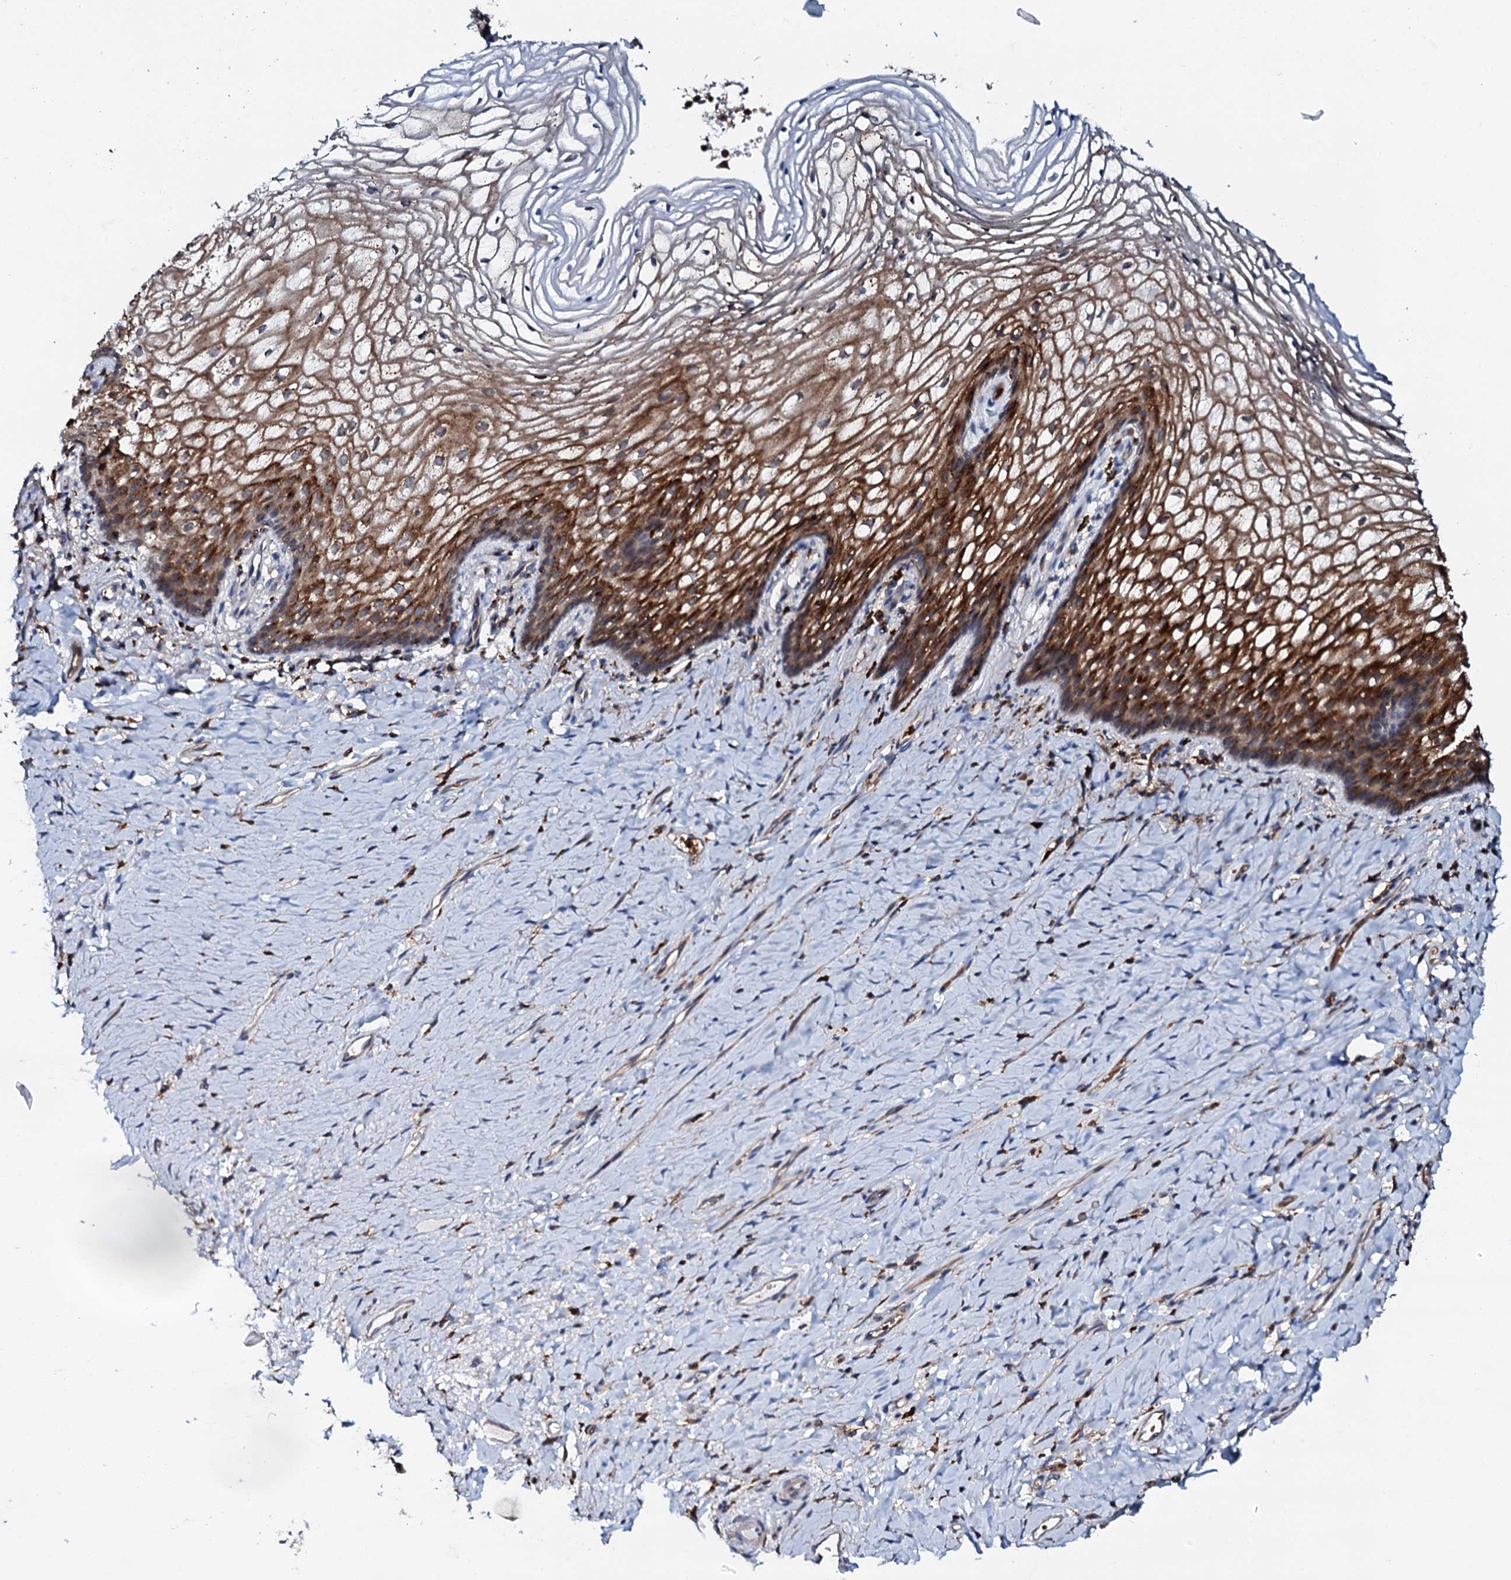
{"staining": {"intensity": "strong", "quantity": ">75%", "location": "cytoplasmic/membranous"}, "tissue": "vagina", "cell_type": "Squamous epithelial cells", "image_type": "normal", "snomed": [{"axis": "morphology", "description": "Normal tissue, NOS"}, {"axis": "topography", "description": "Vagina"}], "caption": "An image showing strong cytoplasmic/membranous staining in about >75% of squamous epithelial cells in unremarkable vagina, as visualized by brown immunohistochemical staining.", "gene": "VAMP8", "patient": {"sex": "female", "age": 60}}